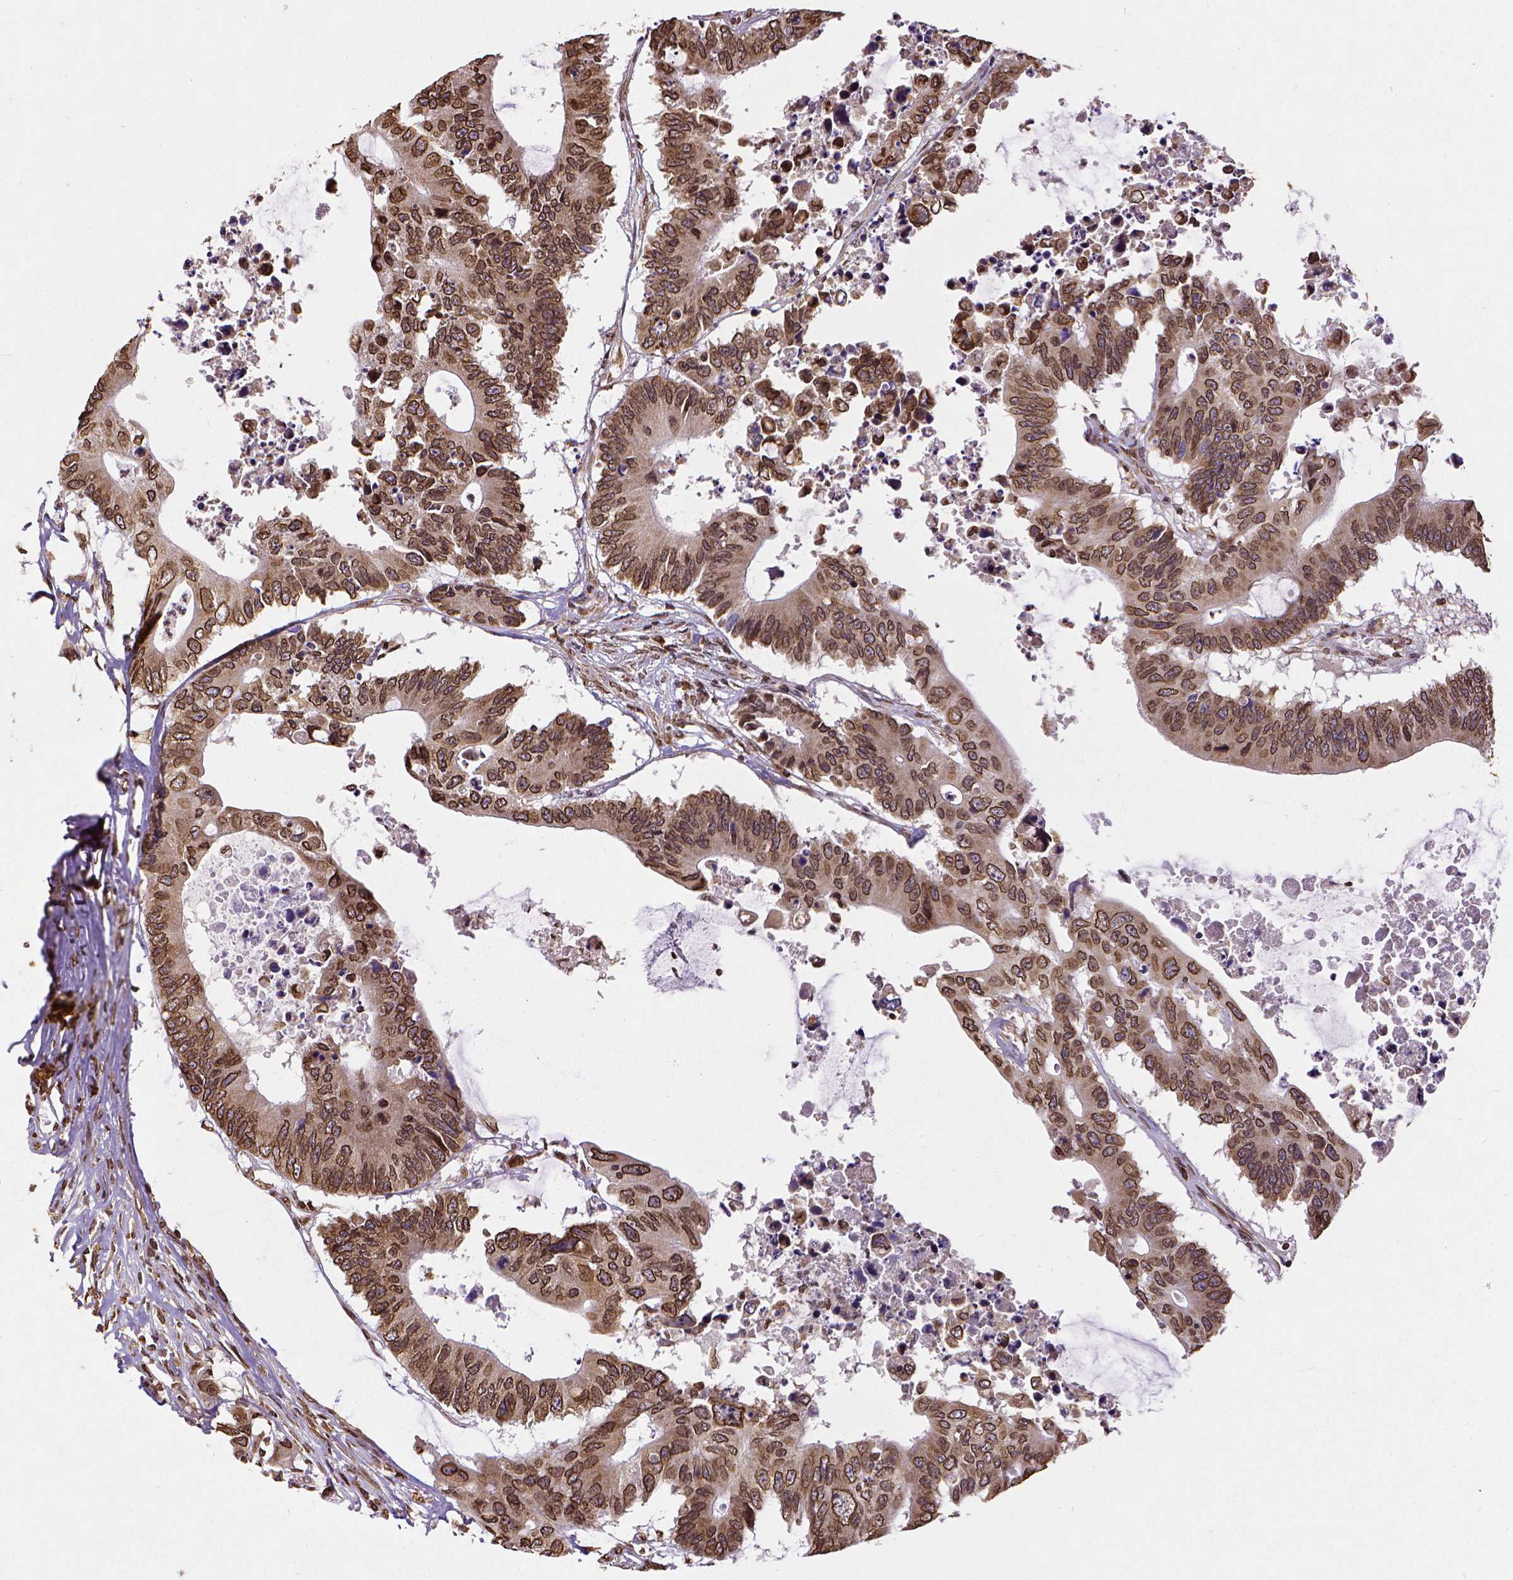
{"staining": {"intensity": "moderate", "quantity": ">75%", "location": "cytoplasmic/membranous,nuclear"}, "tissue": "colorectal cancer", "cell_type": "Tumor cells", "image_type": "cancer", "snomed": [{"axis": "morphology", "description": "Adenocarcinoma, NOS"}, {"axis": "topography", "description": "Colon"}], "caption": "Tumor cells display moderate cytoplasmic/membranous and nuclear positivity in approximately >75% of cells in adenocarcinoma (colorectal).", "gene": "MTDH", "patient": {"sex": "male", "age": 71}}